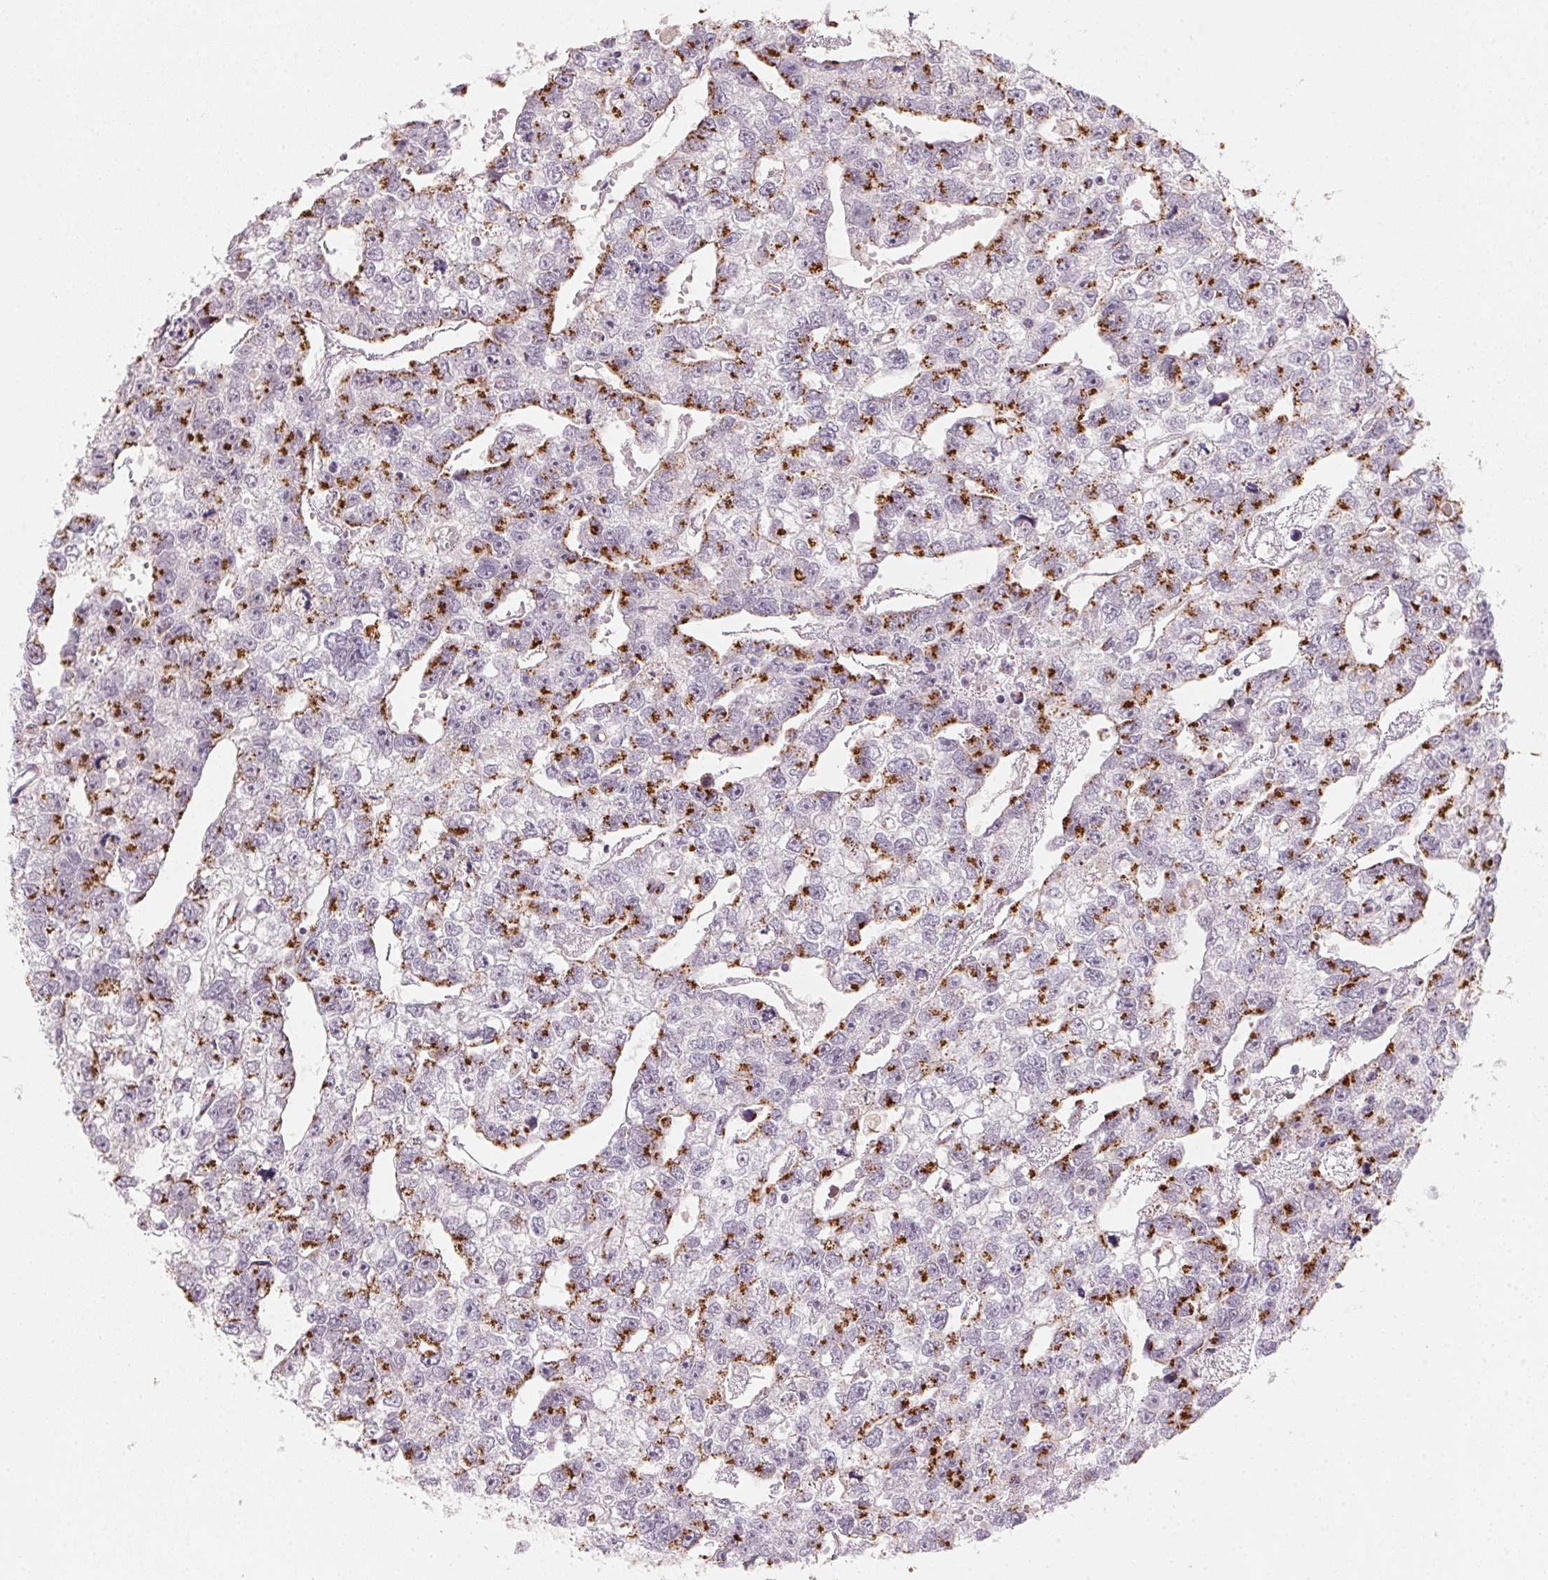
{"staining": {"intensity": "strong", "quantity": ">75%", "location": "cytoplasmic/membranous"}, "tissue": "testis cancer", "cell_type": "Tumor cells", "image_type": "cancer", "snomed": [{"axis": "morphology", "description": "Carcinoma, Embryonal, NOS"}, {"axis": "morphology", "description": "Teratoma, malignant, NOS"}, {"axis": "topography", "description": "Testis"}], "caption": "Brown immunohistochemical staining in human testis cancer (embryonal carcinoma) exhibits strong cytoplasmic/membranous expression in about >75% of tumor cells.", "gene": "RAB22A", "patient": {"sex": "male", "age": 44}}